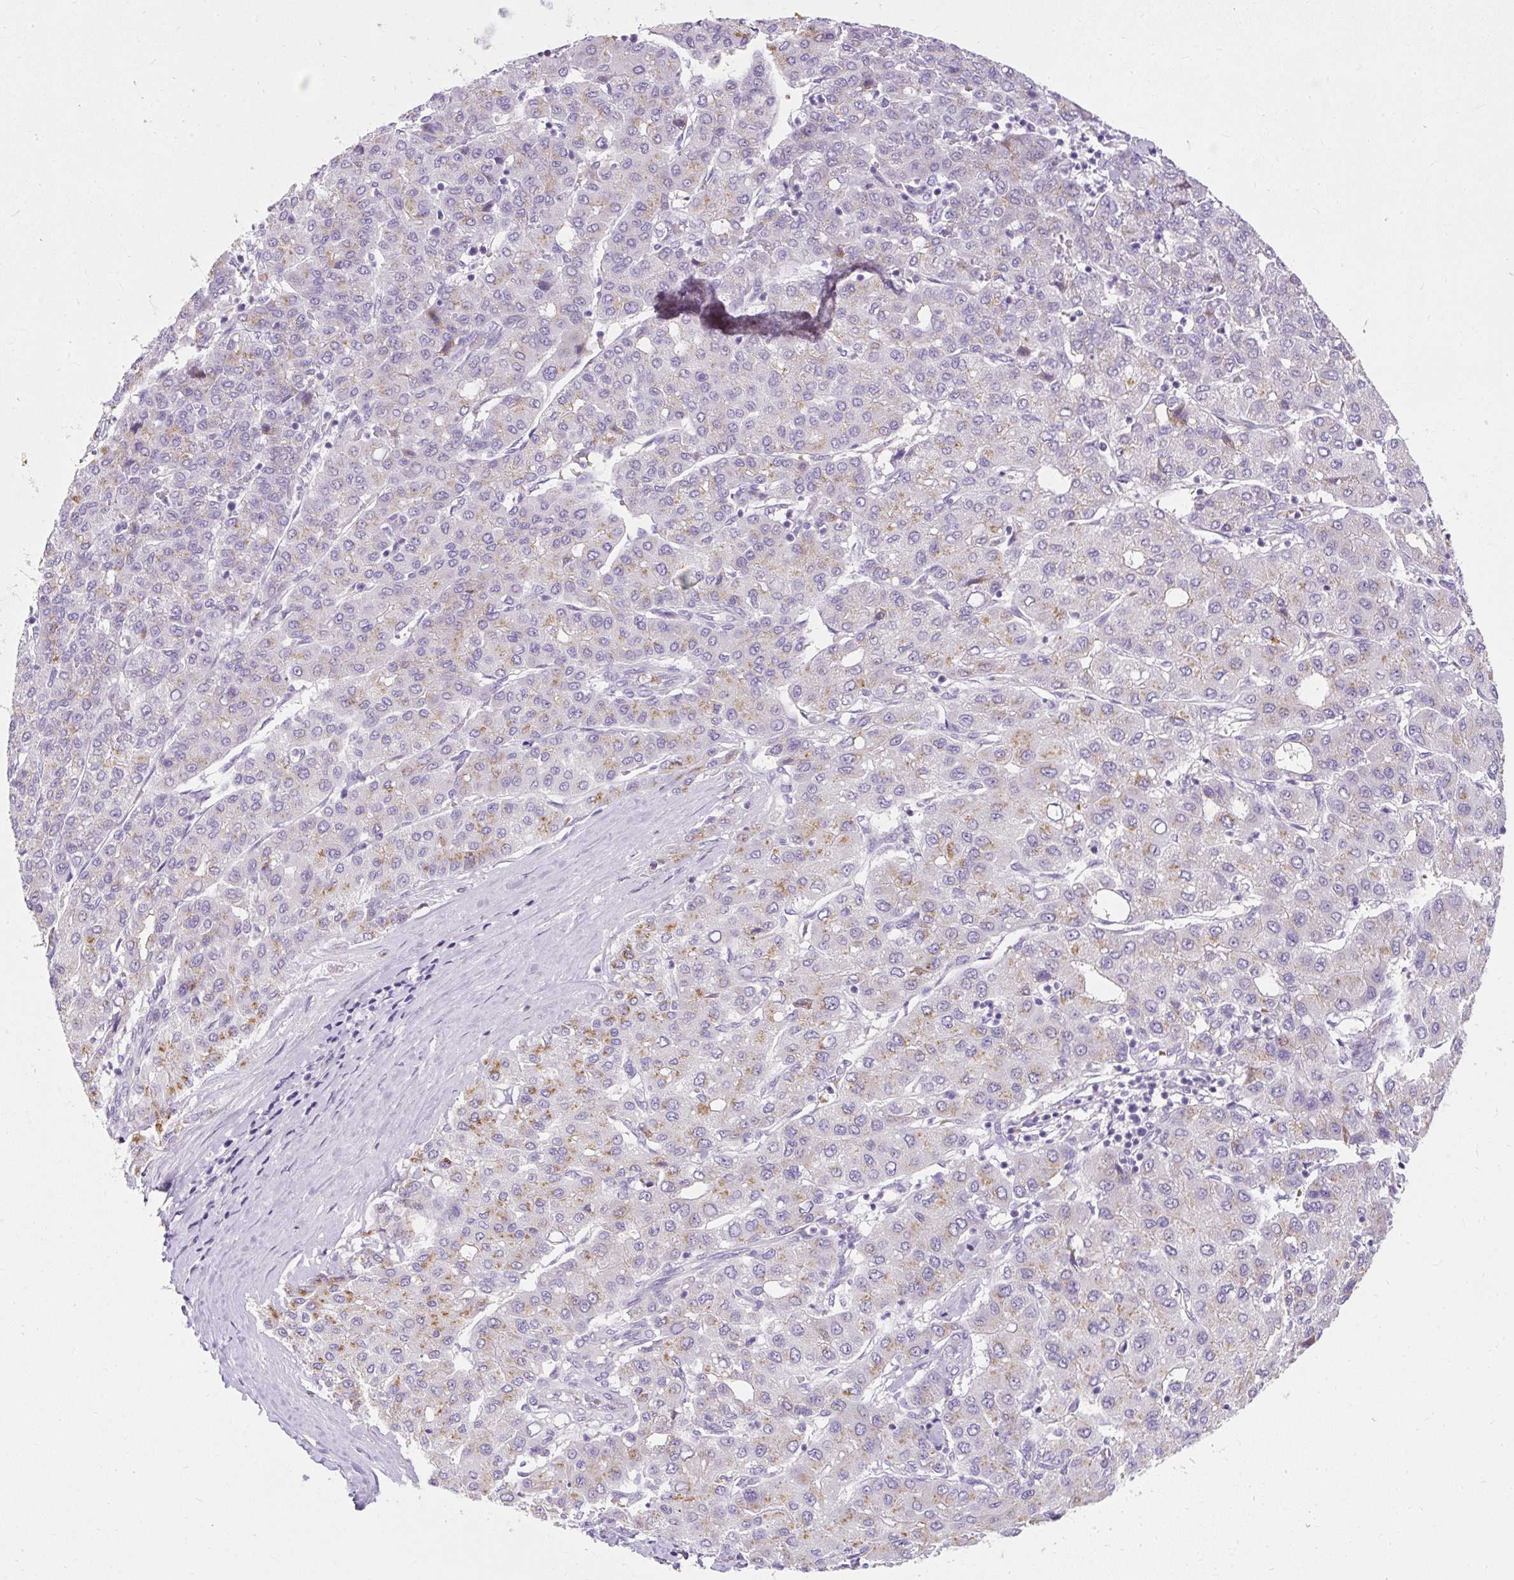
{"staining": {"intensity": "moderate", "quantity": "25%-75%", "location": "cytoplasmic/membranous"}, "tissue": "liver cancer", "cell_type": "Tumor cells", "image_type": "cancer", "snomed": [{"axis": "morphology", "description": "Carcinoma, Hepatocellular, NOS"}, {"axis": "topography", "description": "Liver"}], "caption": "Human liver cancer (hepatocellular carcinoma) stained for a protein (brown) demonstrates moderate cytoplasmic/membranous positive staining in about 25%-75% of tumor cells.", "gene": "DTX4", "patient": {"sex": "male", "age": 65}}